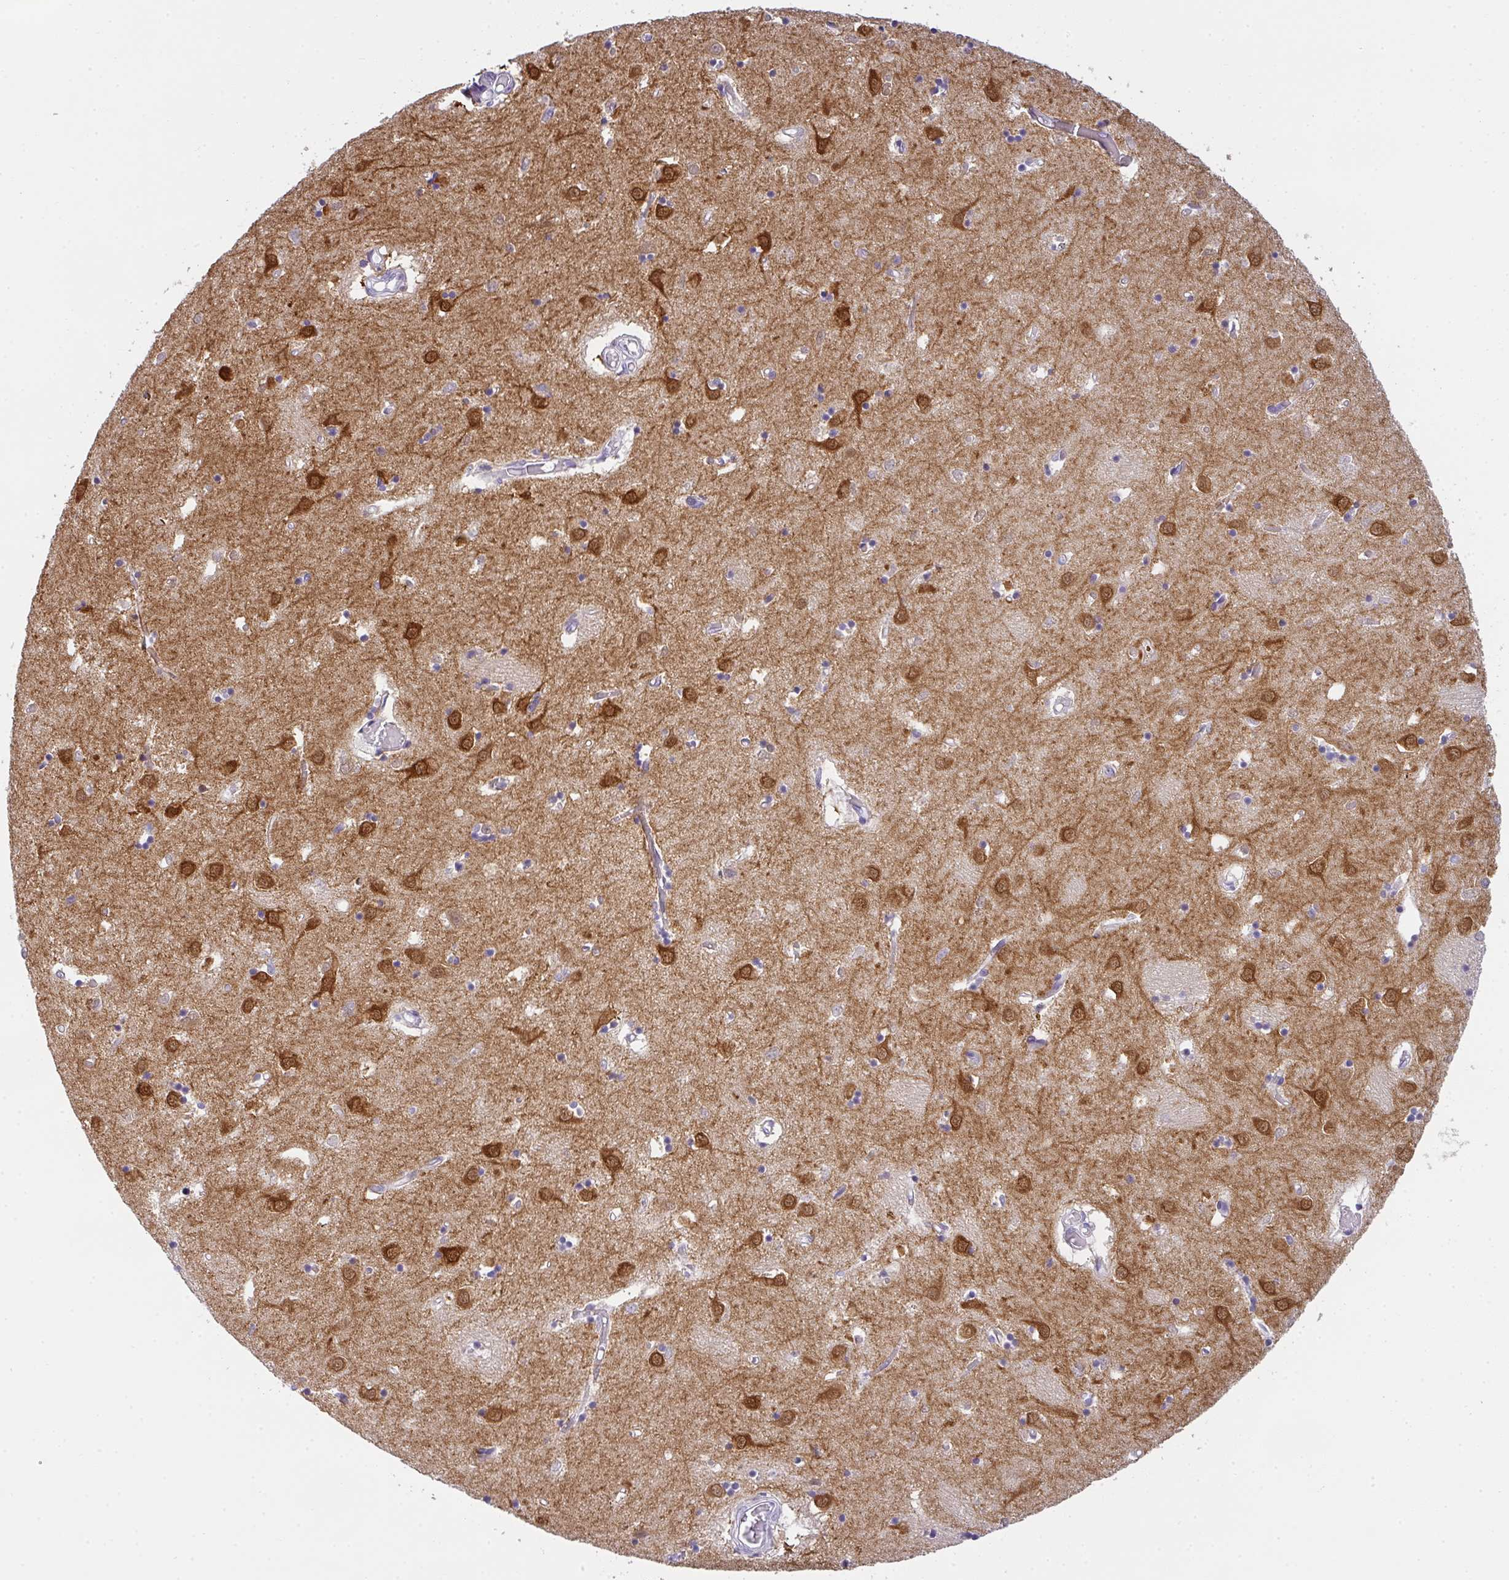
{"staining": {"intensity": "negative", "quantity": "none", "location": "none"}, "tissue": "caudate", "cell_type": "Glial cells", "image_type": "normal", "snomed": [{"axis": "morphology", "description": "Normal tissue, NOS"}, {"axis": "topography", "description": "Lateral ventricle wall"}], "caption": "An immunohistochemistry (IHC) micrograph of unremarkable caudate is shown. There is no staining in glial cells of caudate. (Brightfield microscopy of DAB immunohistochemistry at high magnification).", "gene": "COX7B", "patient": {"sex": "male", "age": 70}}